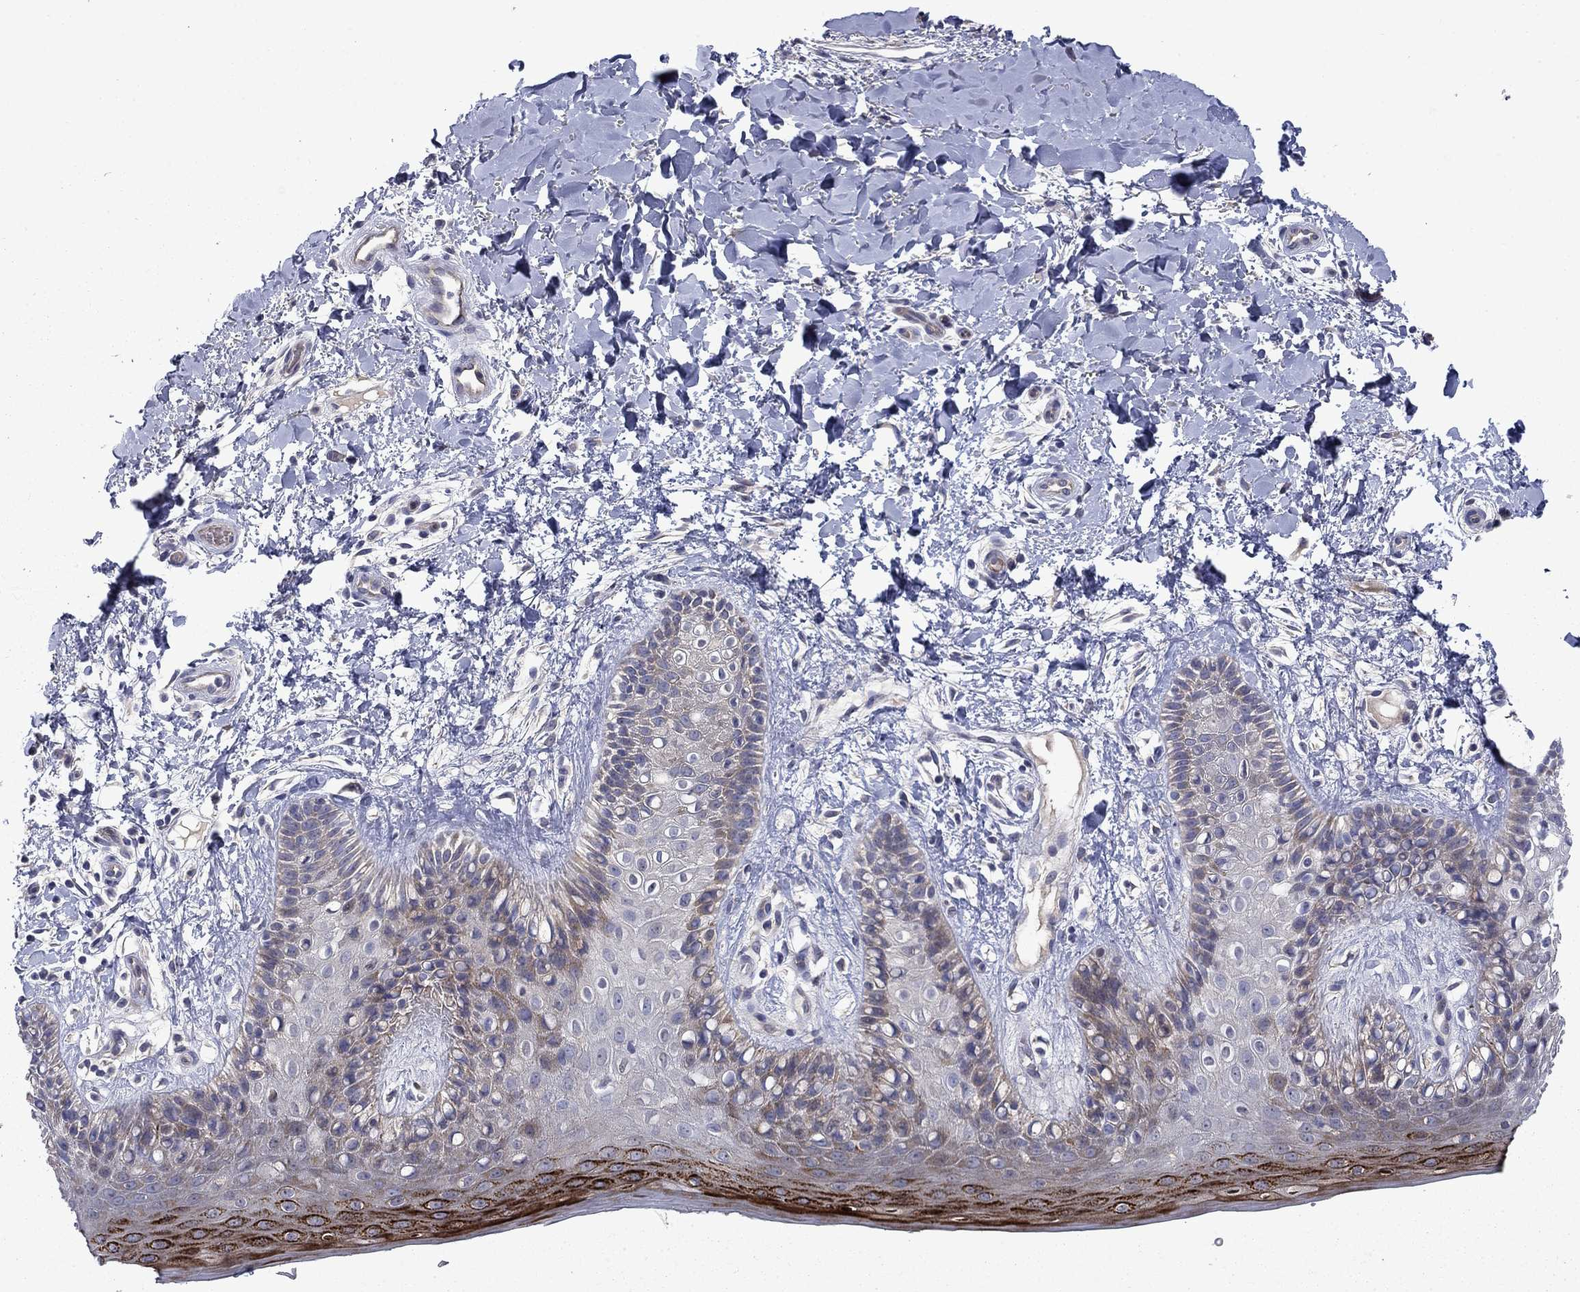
{"staining": {"intensity": "strong", "quantity": "<25%", "location": "cytoplasmic/membranous"}, "tissue": "skin", "cell_type": "Epidermal cells", "image_type": "normal", "snomed": [{"axis": "morphology", "description": "Normal tissue, NOS"}, {"axis": "topography", "description": "Anal"}], "caption": "A brown stain labels strong cytoplasmic/membranous staining of a protein in epidermal cells of benign human skin.", "gene": "SLC1A1", "patient": {"sex": "male", "age": 36}}